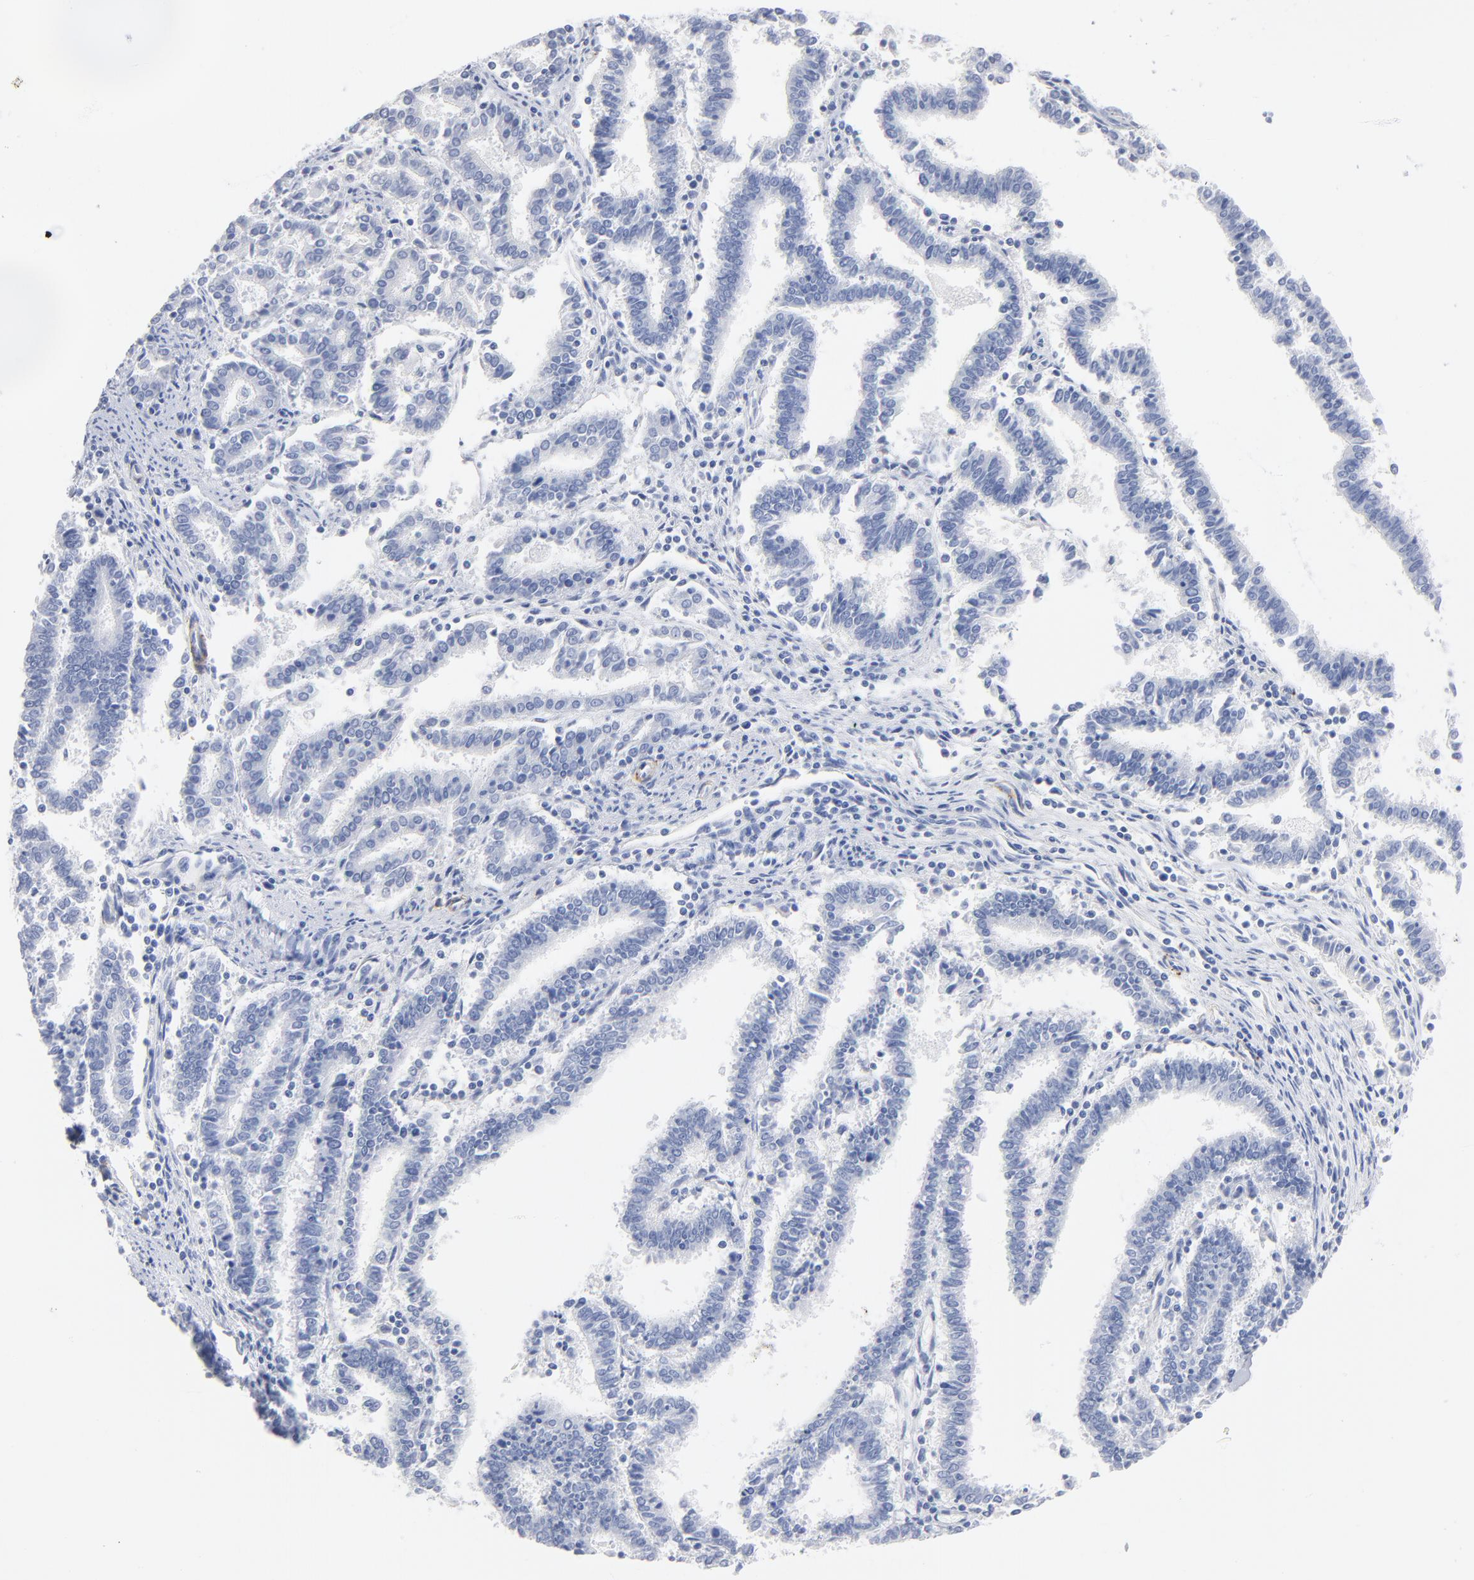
{"staining": {"intensity": "negative", "quantity": "none", "location": "none"}, "tissue": "endometrial cancer", "cell_type": "Tumor cells", "image_type": "cancer", "snomed": [{"axis": "morphology", "description": "Adenocarcinoma, NOS"}, {"axis": "topography", "description": "Uterus"}], "caption": "A high-resolution histopathology image shows IHC staining of endometrial cancer (adenocarcinoma), which shows no significant expression in tumor cells.", "gene": "AGTR1", "patient": {"sex": "female", "age": 83}}